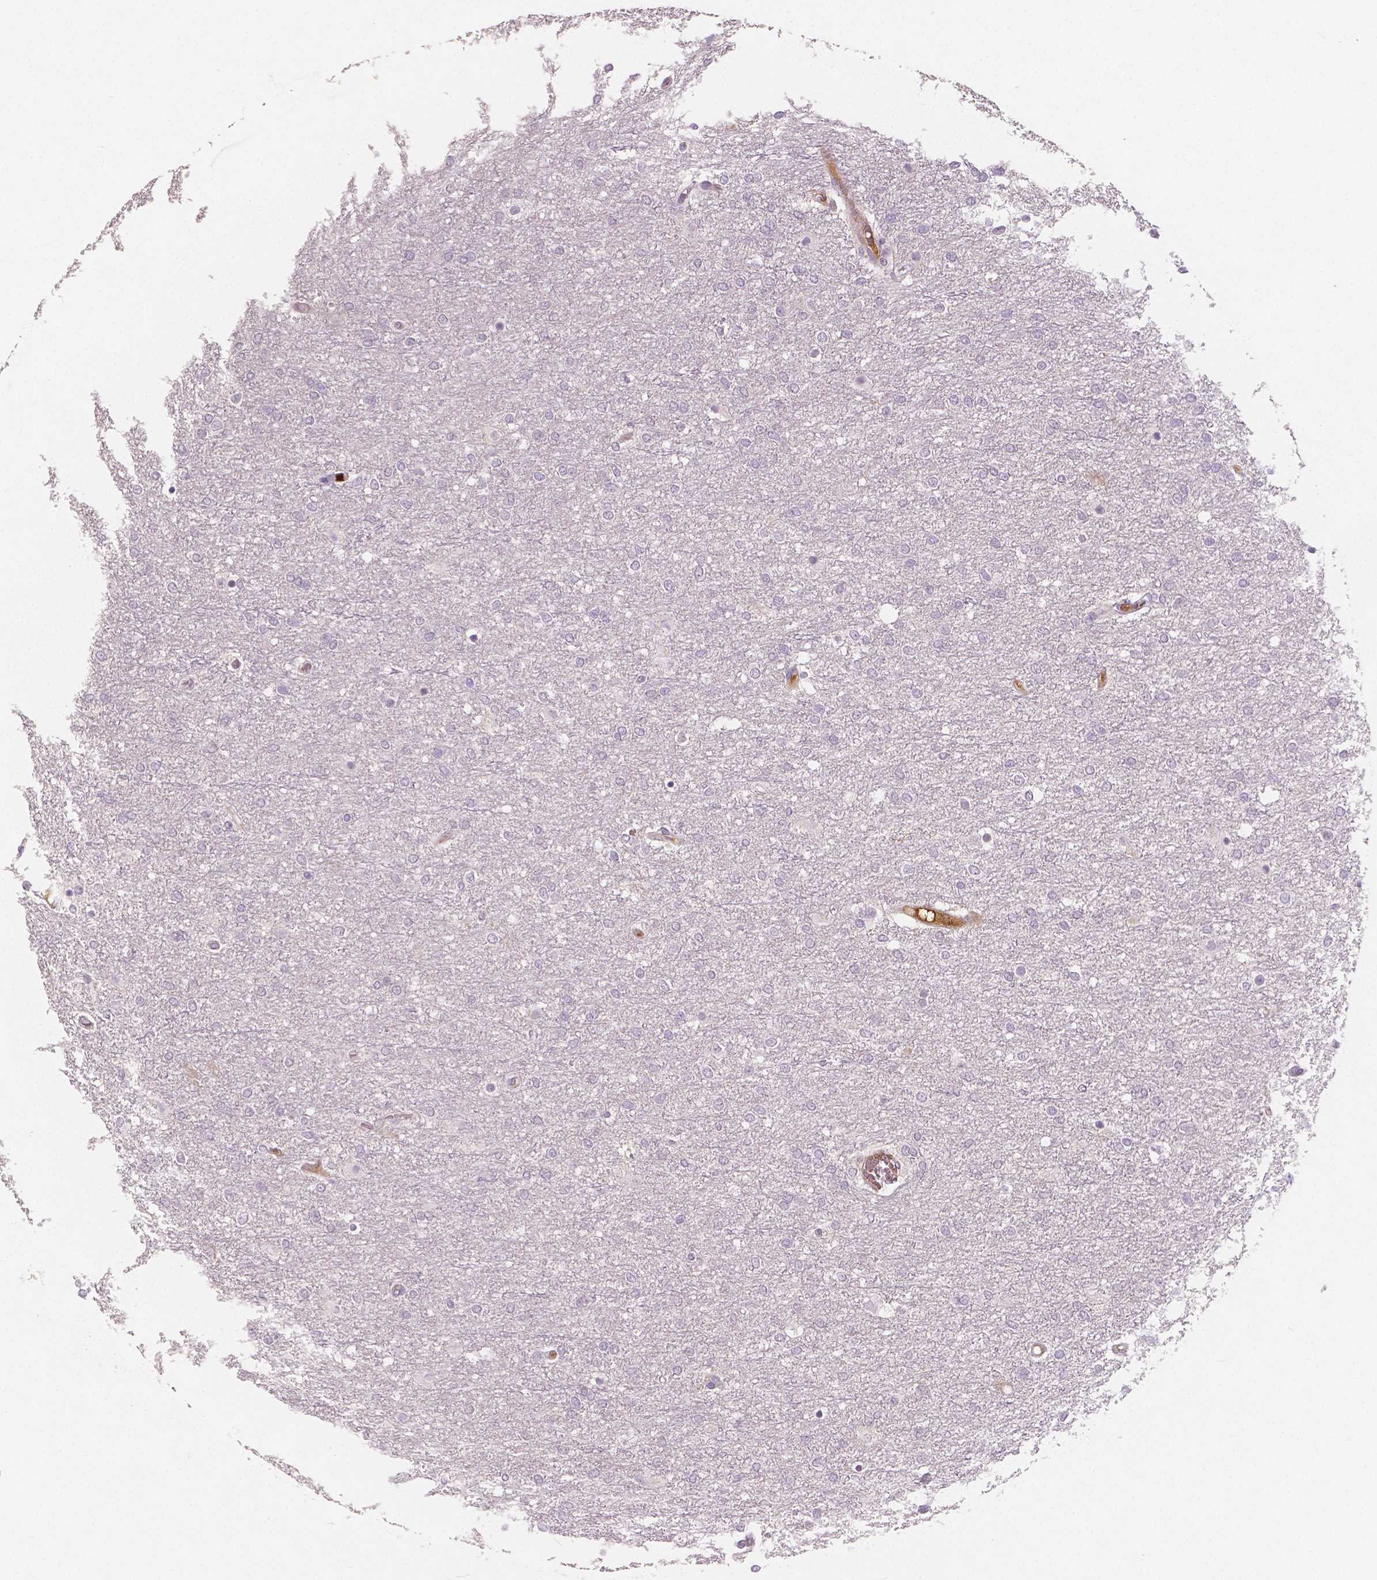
{"staining": {"intensity": "negative", "quantity": "none", "location": "none"}, "tissue": "glioma", "cell_type": "Tumor cells", "image_type": "cancer", "snomed": [{"axis": "morphology", "description": "Glioma, malignant, High grade"}, {"axis": "topography", "description": "Brain"}], "caption": "Immunohistochemistry (IHC) of human high-grade glioma (malignant) shows no staining in tumor cells.", "gene": "APOA4", "patient": {"sex": "female", "age": 61}}